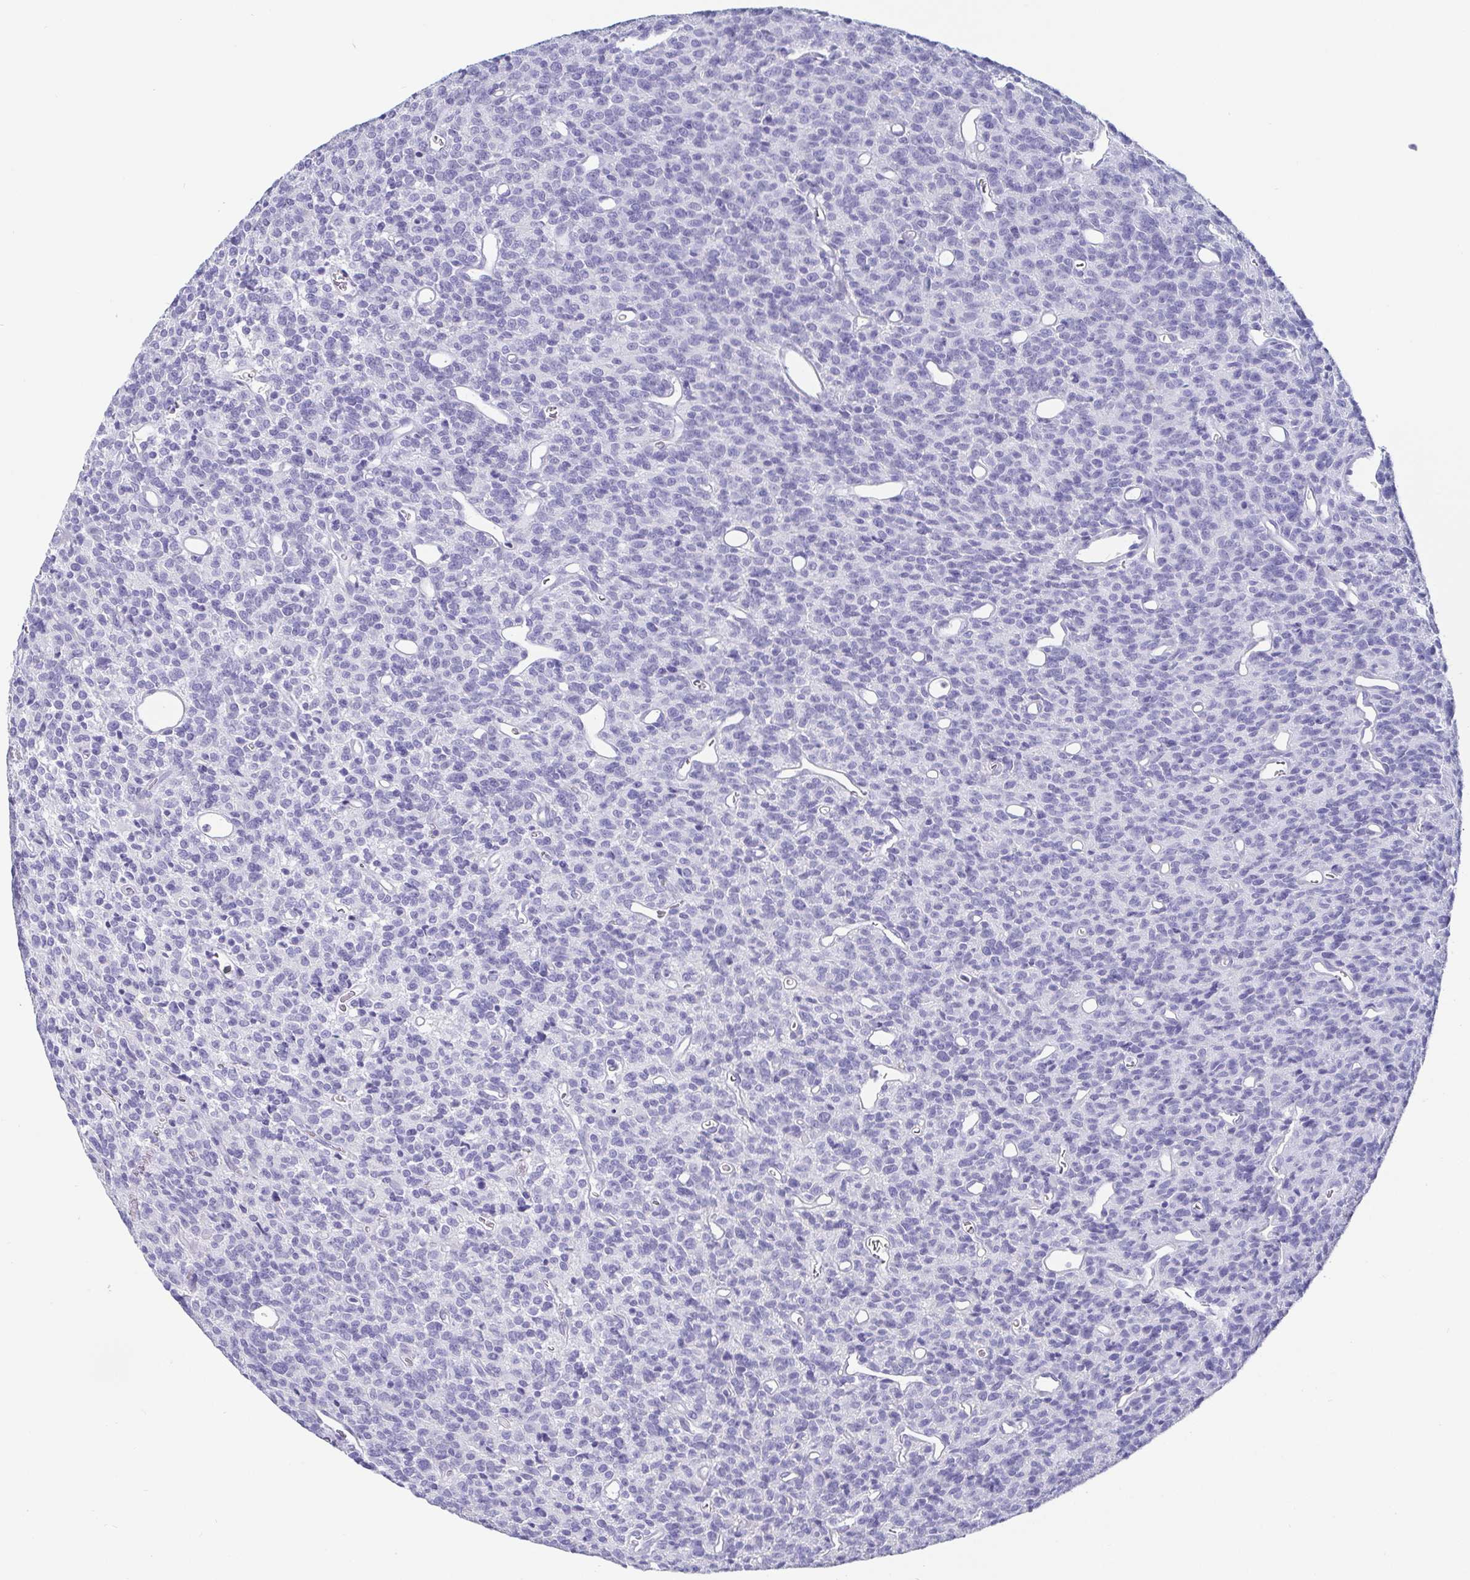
{"staining": {"intensity": "negative", "quantity": "none", "location": "none"}, "tissue": "glioma", "cell_type": "Tumor cells", "image_type": "cancer", "snomed": [{"axis": "morphology", "description": "Glioma, malignant, High grade"}, {"axis": "topography", "description": "Brain"}], "caption": "Immunohistochemistry image of neoplastic tissue: human glioma stained with DAB shows no significant protein positivity in tumor cells. (Stains: DAB immunohistochemistry (IHC) with hematoxylin counter stain, Microscopy: brightfield microscopy at high magnification).", "gene": "SCGN", "patient": {"sex": "male", "age": 76}}